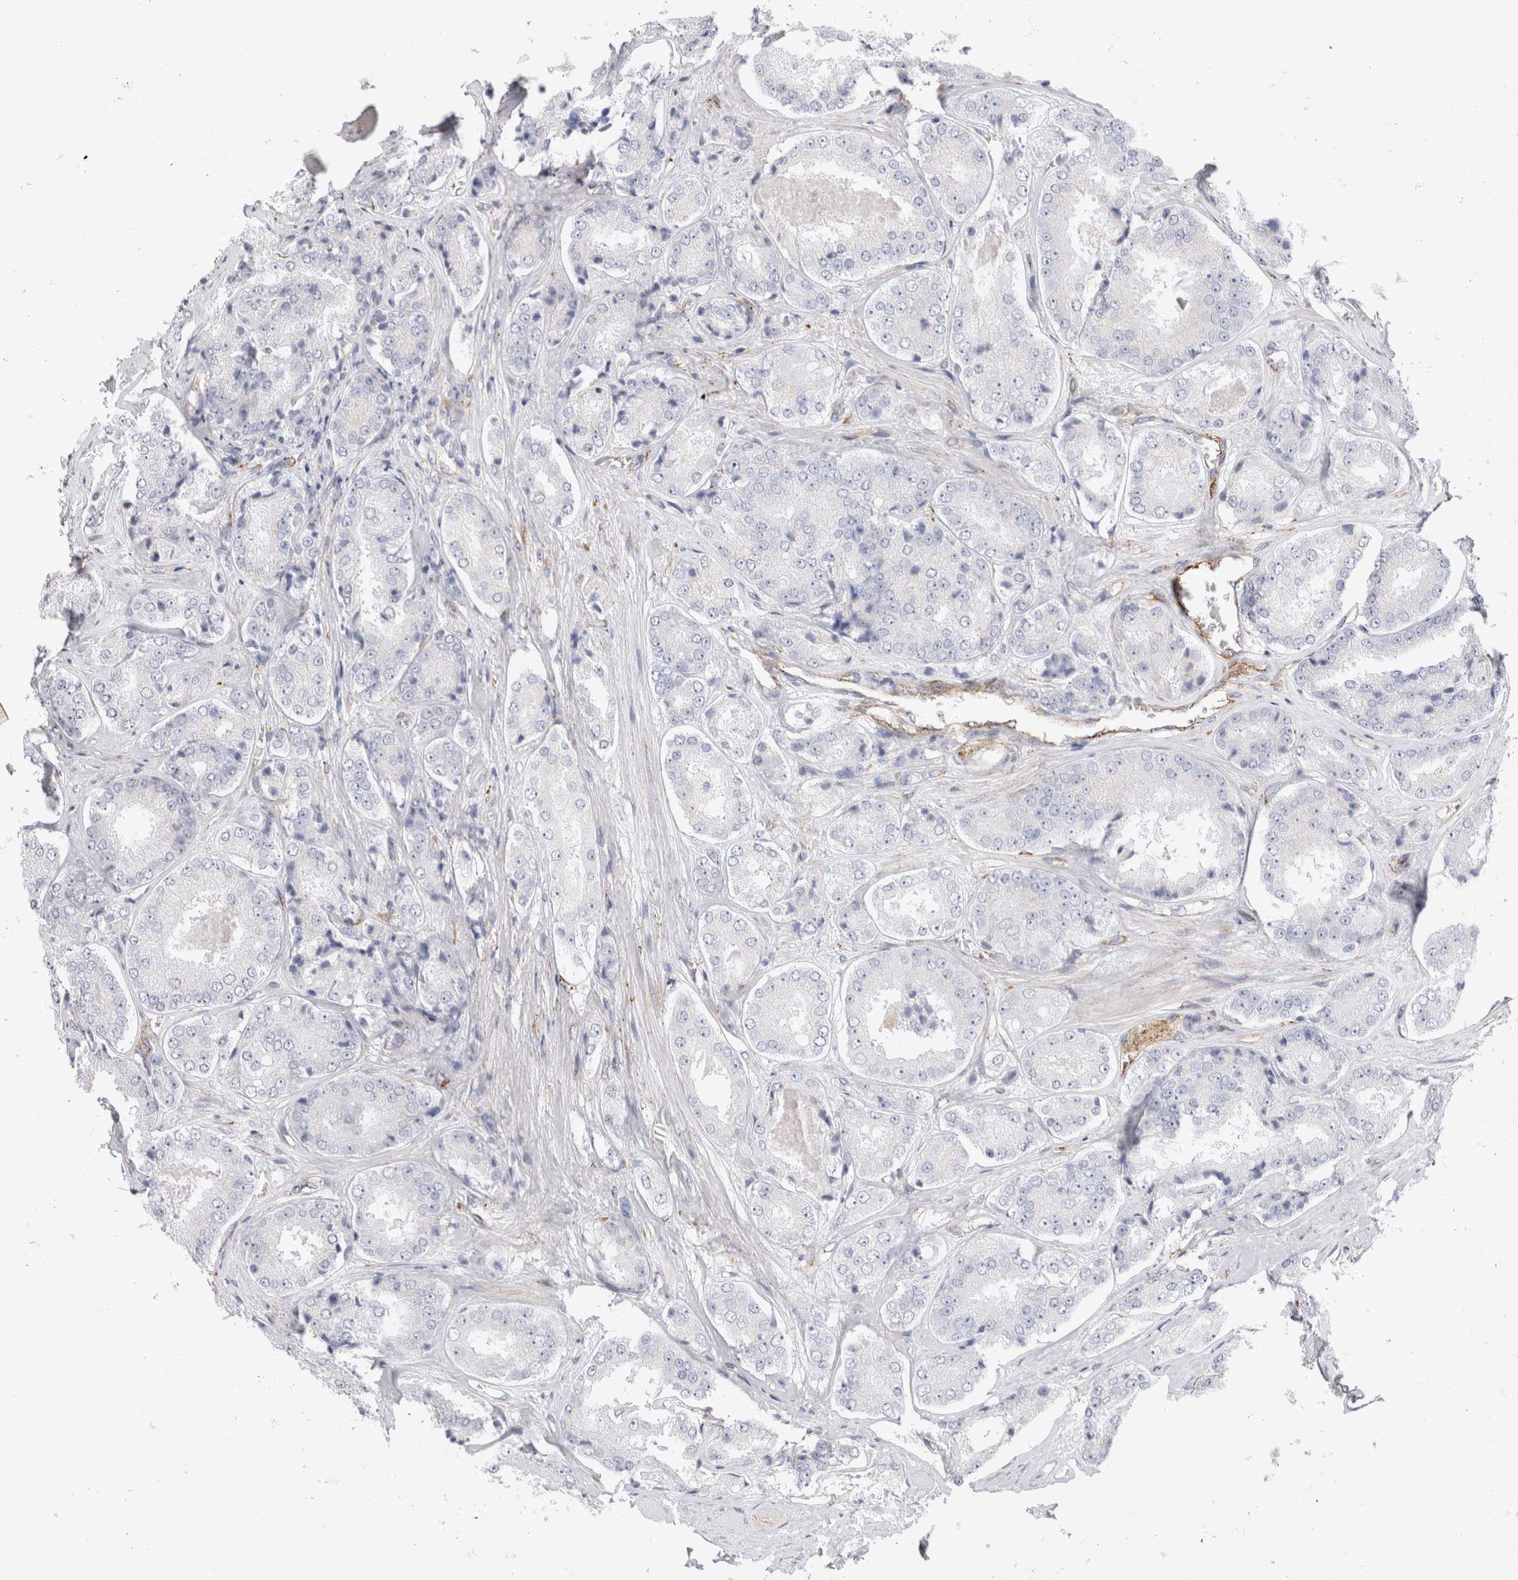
{"staining": {"intensity": "negative", "quantity": "none", "location": "none"}, "tissue": "prostate cancer", "cell_type": "Tumor cells", "image_type": "cancer", "snomed": [{"axis": "morphology", "description": "Adenocarcinoma, High grade"}, {"axis": "topography", "description": "Prostate"}], "caption": "Prostate cancer (adenocarcinoma (high-grade)) was stained to show a protein in brown. There is no significant positivity in tumor cells. (IHC, brightfield microscopy, high magnification).", "gene": "CNPY4", "patient": {"sex": "male", "age": 65}}